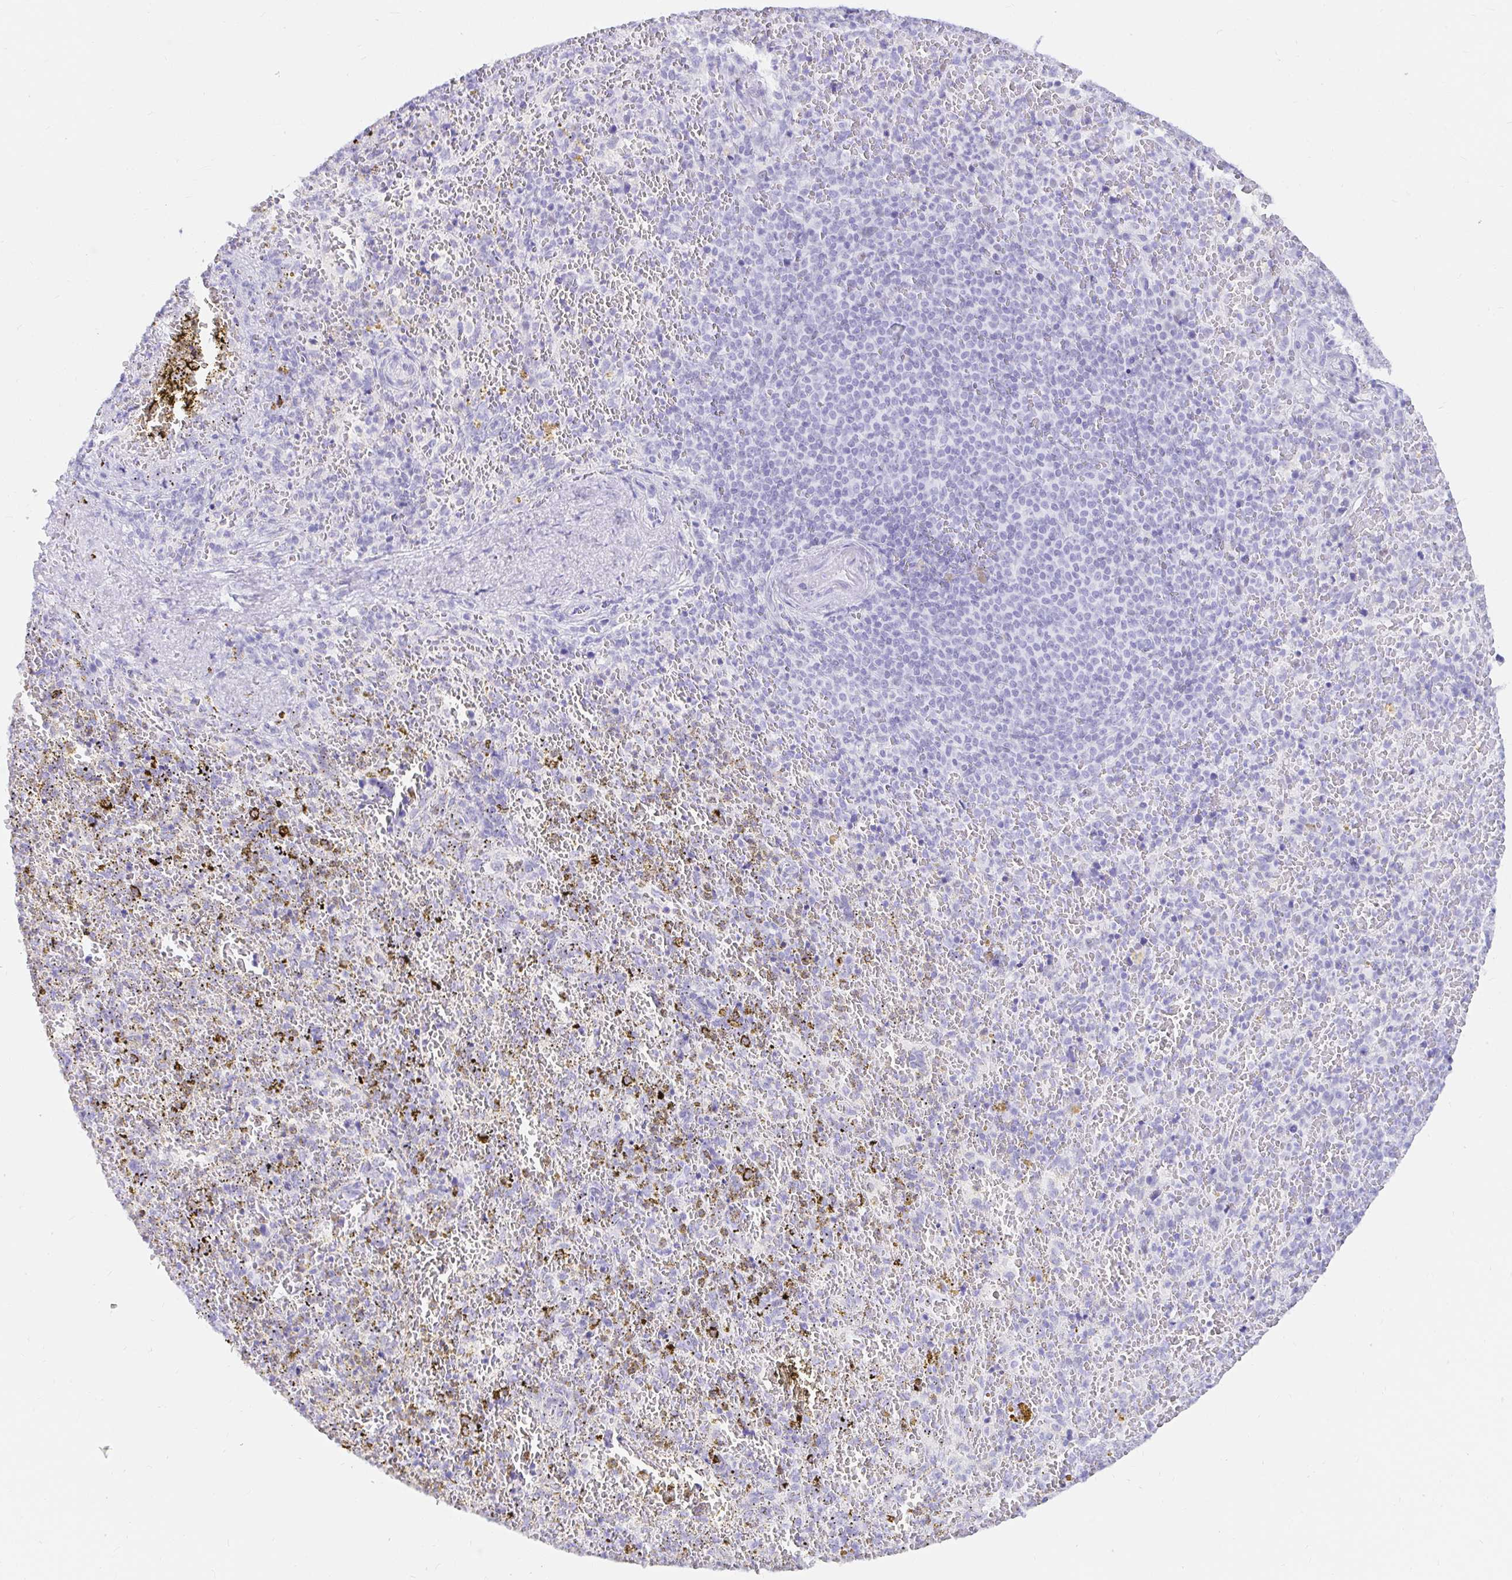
{"staining": {"intensity": "negative", "quantity": "none", "location": "none"}, "tissue": "spleen", "cell_type": "Cells in red pulp", "image_type": "normal", "snomed": [{"axis": "morphology", "description": "Normal tissue, NOS"}, {"axis": "topography", "description": "Spleen"}], "caption": "IHC image of unremarkable spleen: spleen stained with DAB exhibits no significant protein staining in cells in red pulp. (DAB (3,3'-diaminobenzidine) immunohistochemistry with hematoxylin counter stain).", "gene": "OR6T1", "patient": {"sex": "female", "age": 50}}